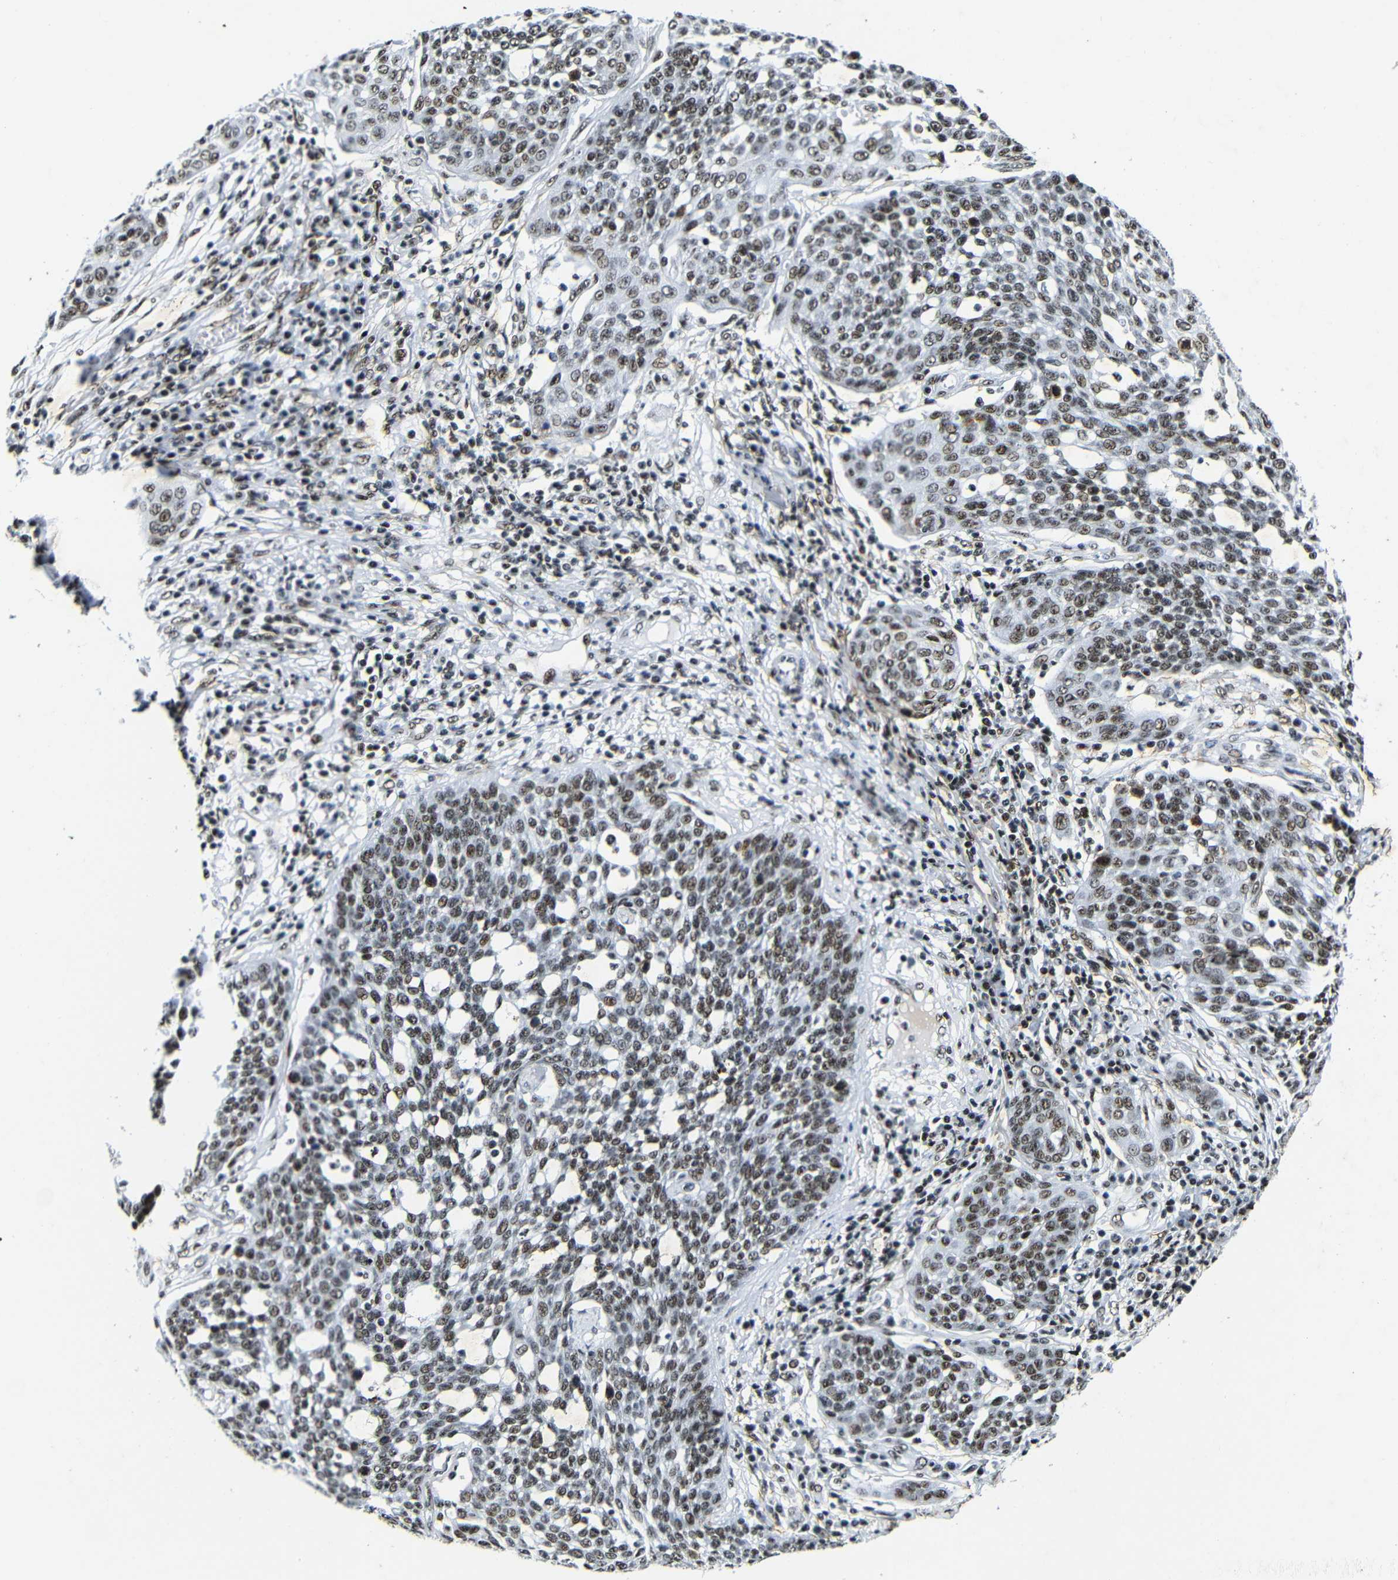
{"staining": {"intensity": "moderate", "quantity": "25%-75%", "location": "nuclear"}, "tissue": "cervical cancer", "cell_type": "Tumor cells", "image_type": "cancer", "snomed": [{"axis": "morphology", "description": "Squamous cell carcinoma, NOS"}, {"axis": "topography", "description": "Cervix"}], "caption": "Human cervical cancer (squamous cell carcinoma) stained with a protein marker exhibits moderate staining in tumor cells.", "gene": "SRSF1", "patient": {"sex": "female", "age": 34}}